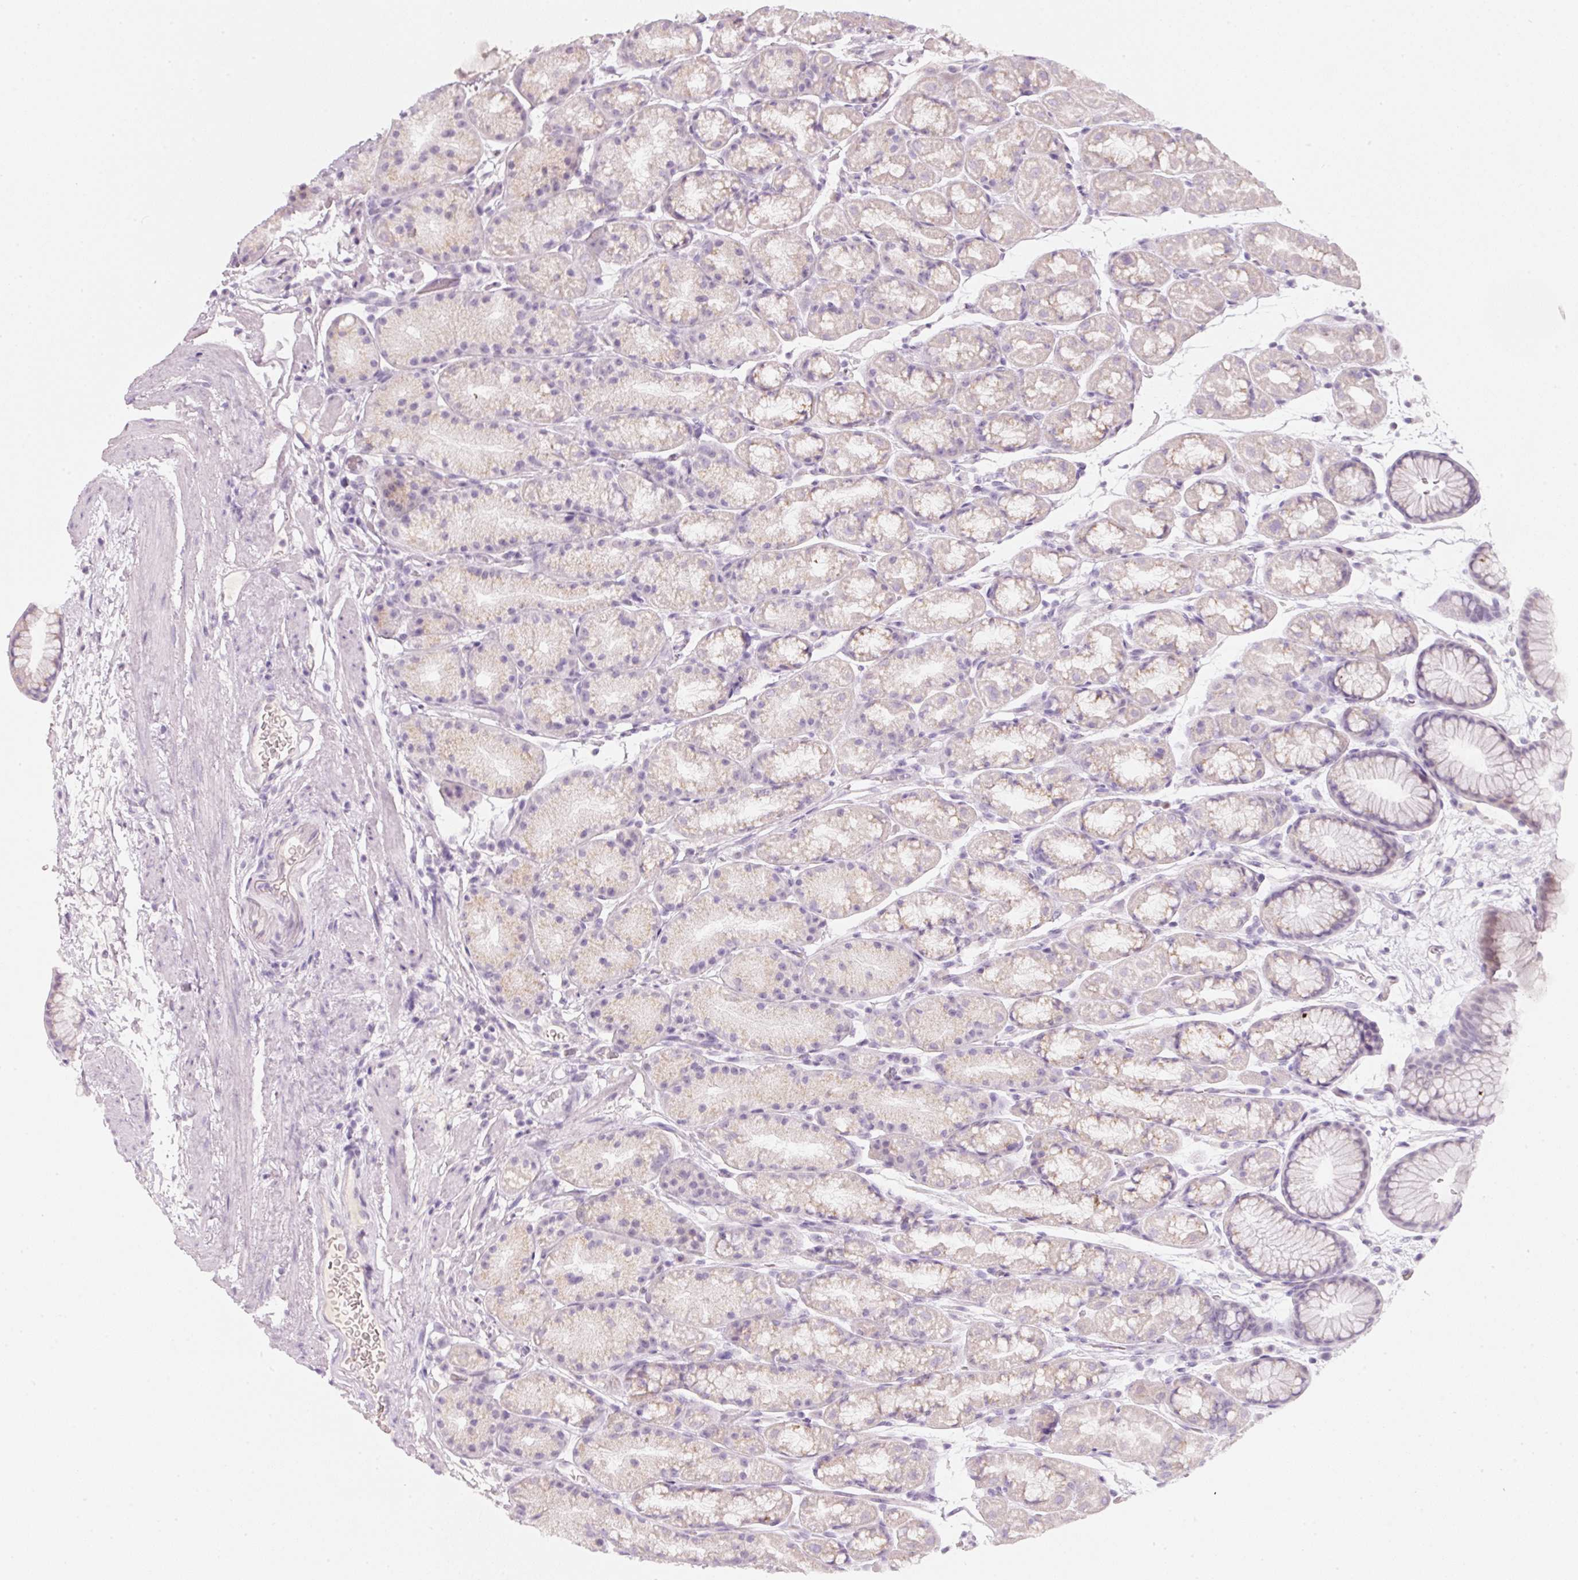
{"staining": {"intensity": "weak", "quantity": "<25%", "location": "cytoplasmic/membranous"}, "tissue": "stomach", "cell_type": "Glandular cells", "image_type": "normal", "snomed": [{"axis": "morphology", "description": "Normal tissue, NOS"}, {"axis": "topography", "description": "Stomach, lower"}], "caption": "Immunohistochemical staining of benign human stomach reveals no significant expression in glandular cells. (DAB immunohistochemistry visualized using brightfield microscopy, high magnification).", "gene": "ENSG00000206549", "patient": {"sex": "male", "age": 67}}